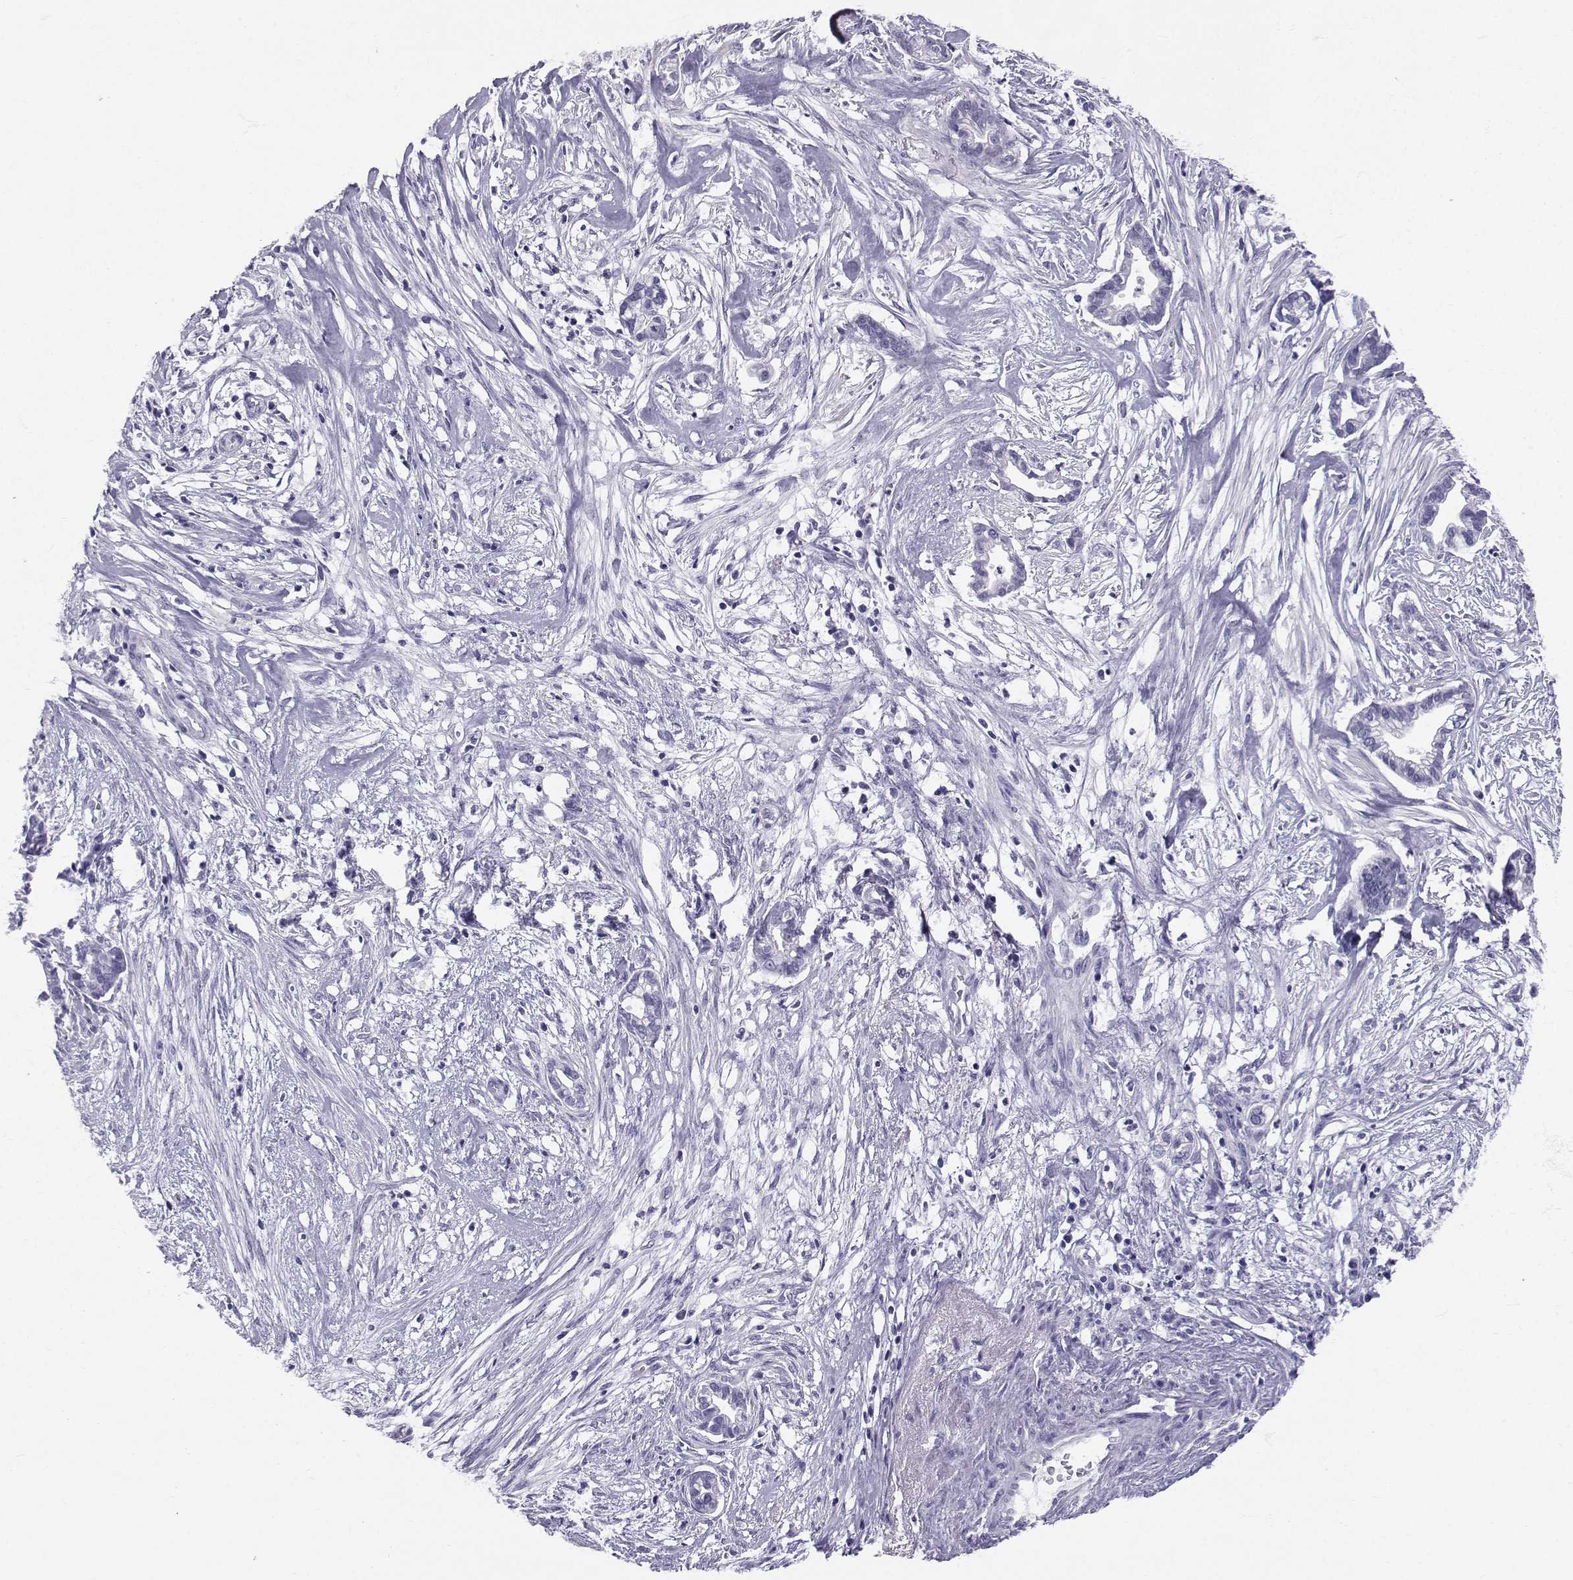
{"staining": {"intensity": "negative", "quantity": "none", "location": "none"}, "tissue": "cervical cancer", "cell_type": "Tumor cells", "image_type": "cancer", "snomed": [{"axis": "morphology", "description": "Adenocarcinoma, NOS"}, {"axis": "topography", "description": "Cervix"}], "caption": "DAB immunohistochemical staining of adenocarcinoma (cervical) exhibits no significant expression in tumor cells.", "gene": "SLC6A3", "patient": {"sex": "female", "age": 62}}